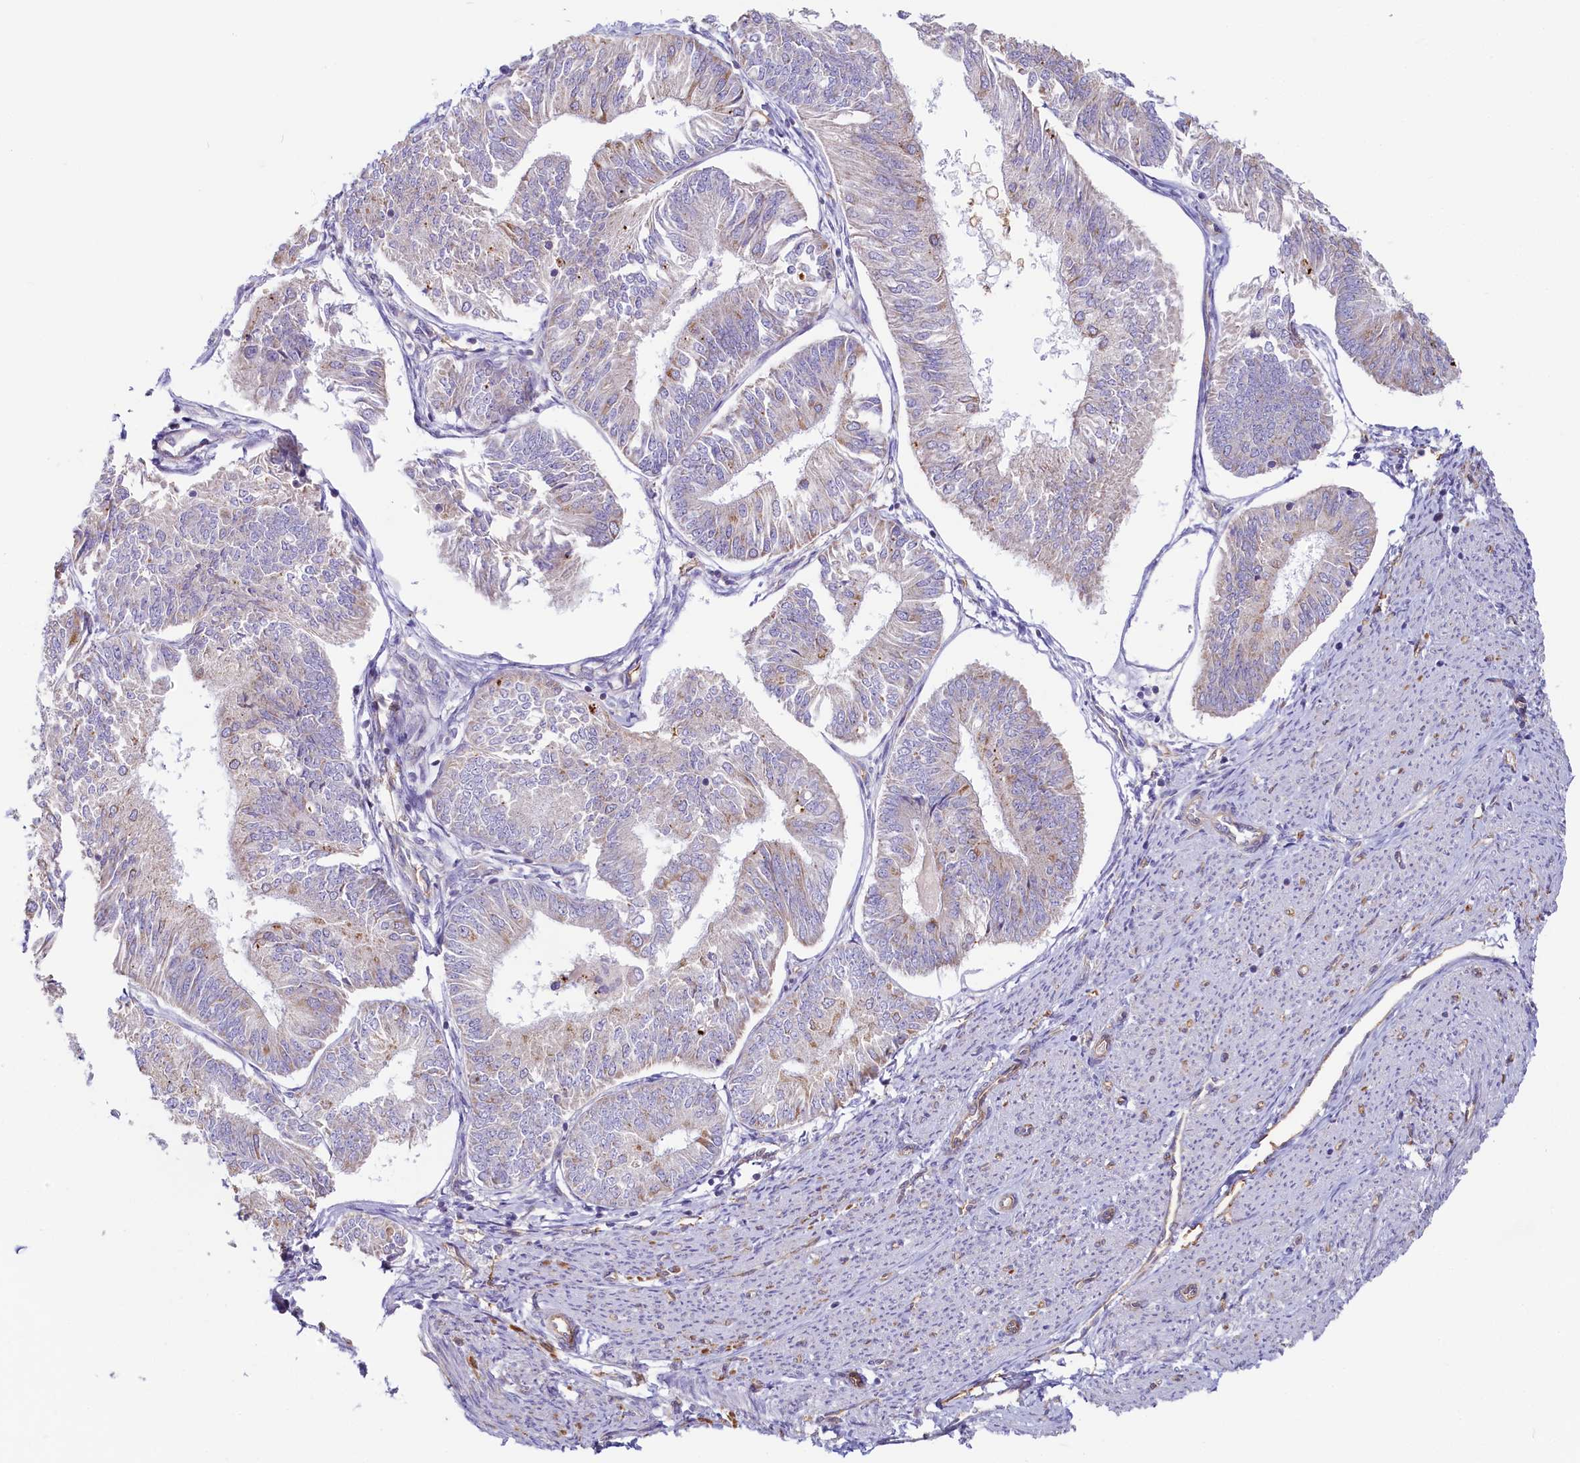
{"staining": {"intensity": "weak", "quantity": "<25%", "location": "cytoplasmic/membranous"}, "tissue": "endometrial cancer", "cell_type": "Tumor cells", "image_type": "cancer", "snomed": [{"axis": "morphology", "description": "Adenocarcinoma, NOS"}, {"axis": "topography", "description": "Endometrium"}], "caption": "Immunohistochemical staining of endometrial cancer (adenocarcinoma) demonstrates no significant expression in tumor cells.", "gene": "LMOD3", "patient": {"sex": "female", "age": 58}}